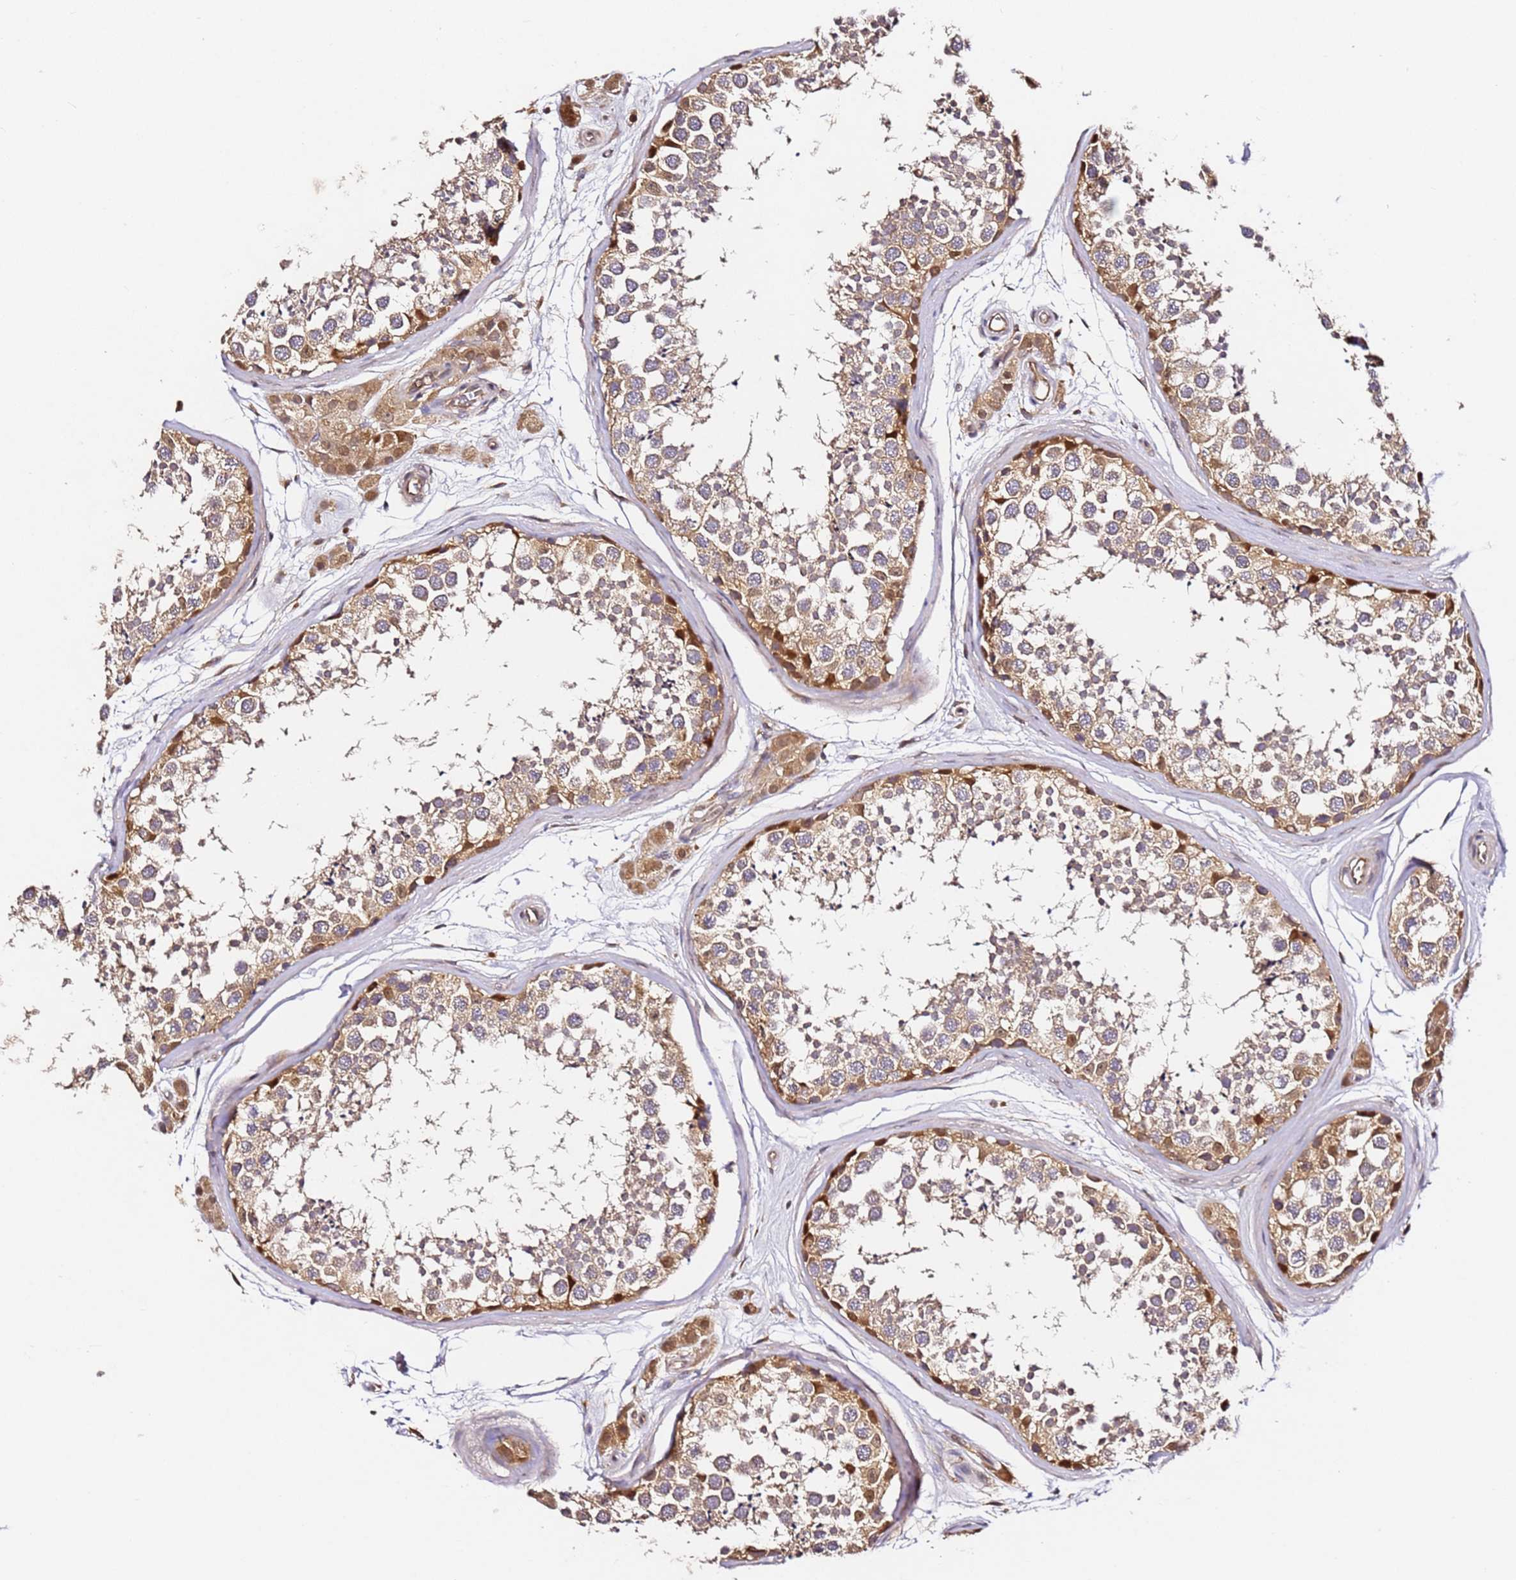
{"staining": {"intensity": "moderate", "quantity": ">75%", "location": "cytoplasmic/membranous"}, "tissue": "testis", "cell_type": "Cells in seminiferous ducts", "image_type": "normal", "snomed": [{"axis": "morphology", "description": "Normal tissue, NOS"}, {"axis": "topography", "description": "Testis"}], "caption": "An immunohistochemistry (IHC) histopathology image of unremarkable tissue is shown. Protein staining in brown highlights moderate cytoplasmic/membranous positivity in testis within cells in seminiferous ducts.", "gene": "ALG11", "patient": {"sex": "male", "age": 56}}